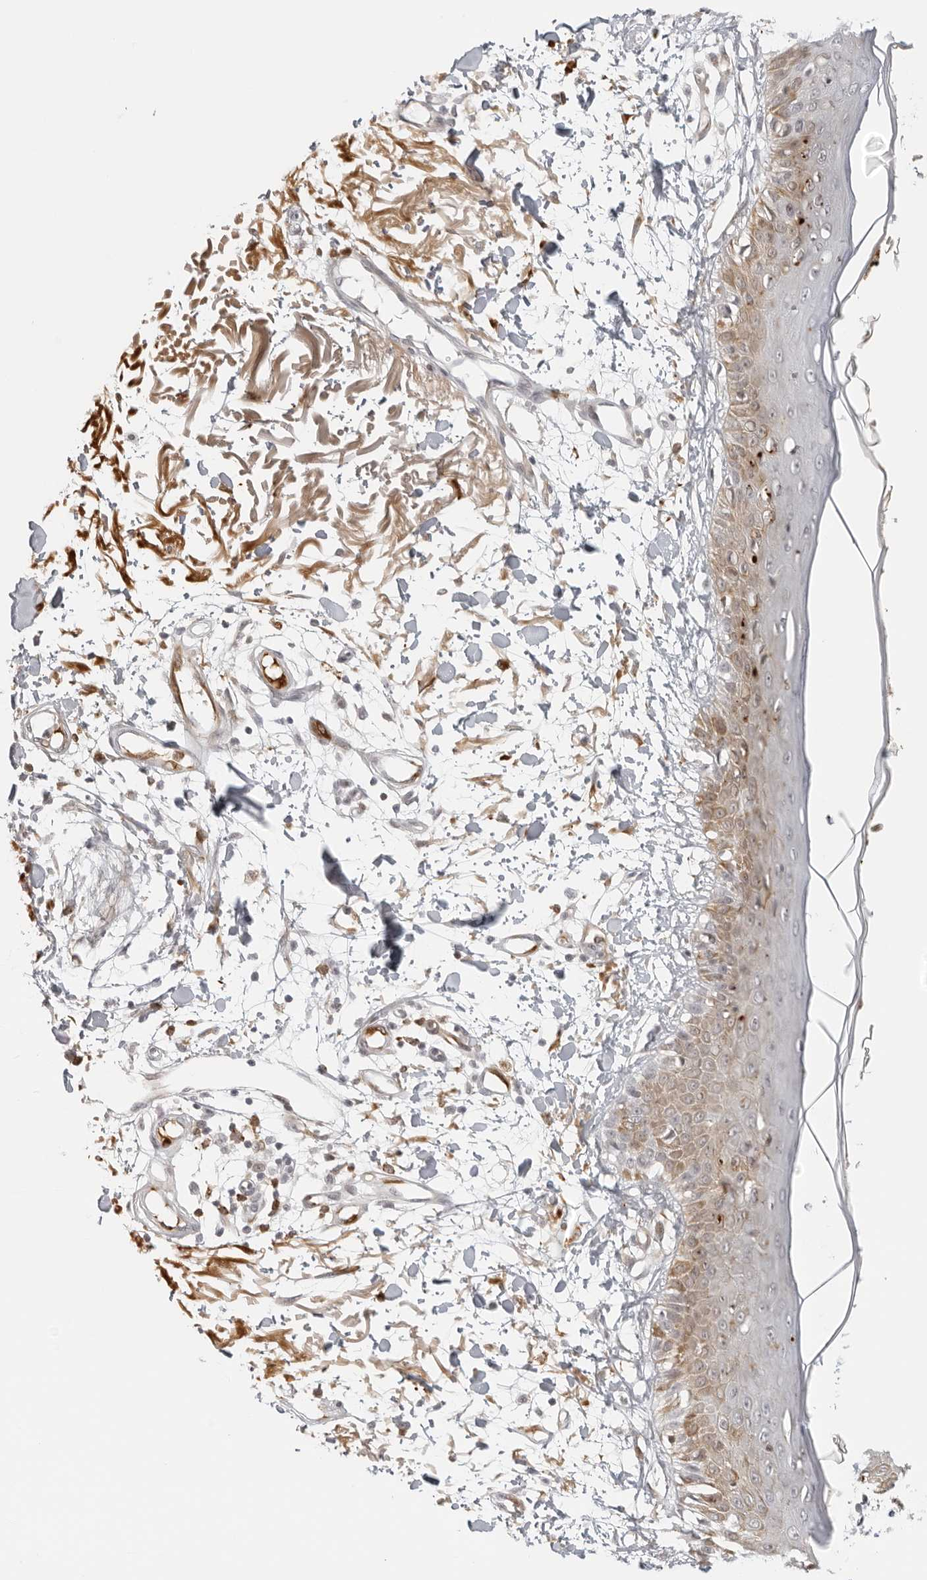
{"staining": {"intensity": "negative", "quantity": "none", "location": "none"}, "tissue": "skin", "cell_type": "Fibroblasts", "image_type": "normal", "snomed": [{"axis": "morphology", "description": "Normal tissue, NOS"}, {"axis": "morphology", "description": "Squamous cell carcinoma, NOS"}, {"axis": "topography", "description": "Skin"}, {"axis": "topography", "description": "Peripheral nerve tissue"}], "caption": "This is an immunohistochemistry photomicrograph of unremarkable human skin. There is no positivity in fibroblasts.", "gene": "ZNF678", "patient": {"sex": "male", "age": 83}}